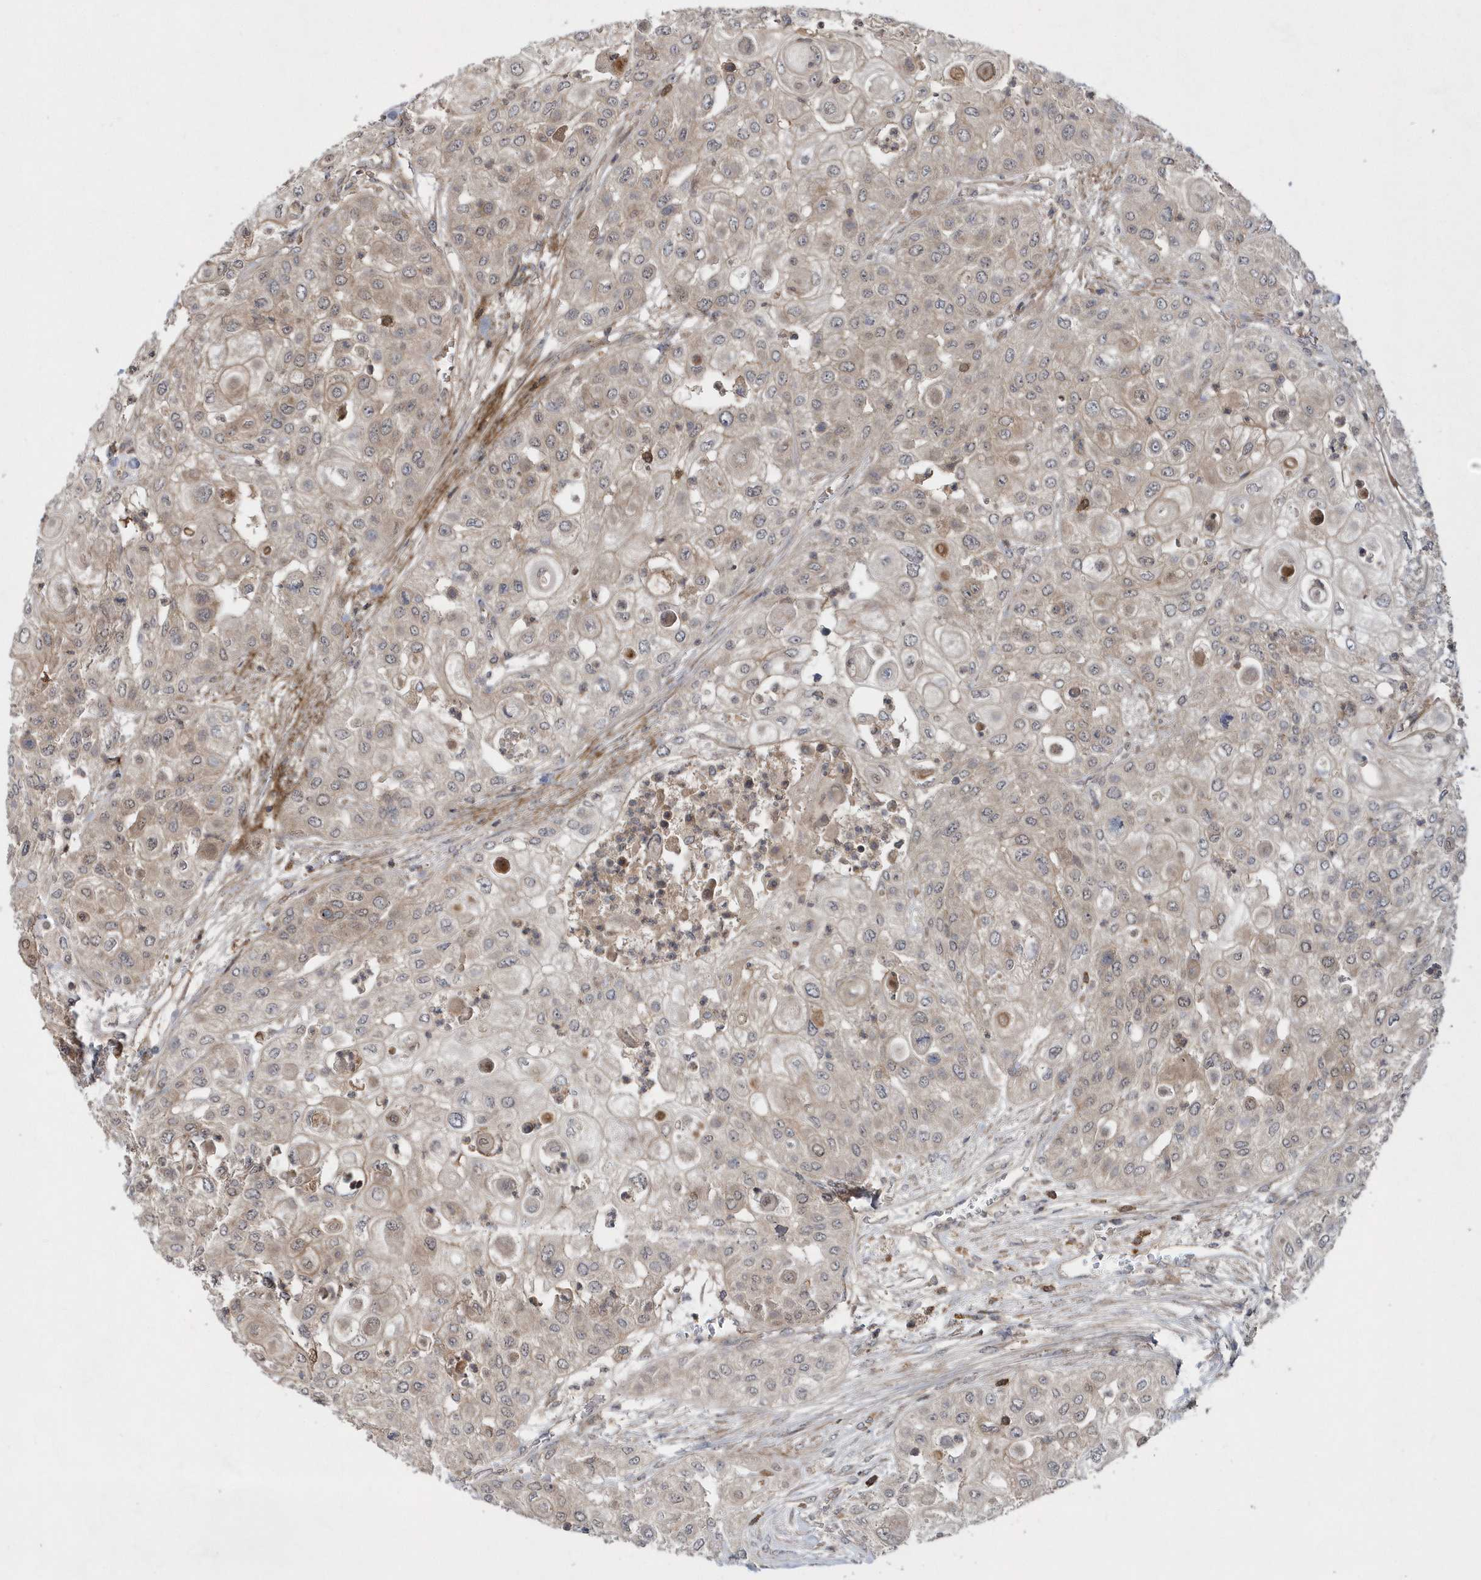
{"staining": {"intensity": "weak", "quantity": "<25%", "location": "cytoplasmic/membranous"}, "tissue": "urothelial cancer", "cell_type": "Tumor cells", "image_type": "cancer", "snomed": [{"axis": "morphology", "description": "Urothelial carcinoma, High grade"}, {"axis": "topography", "description": "Urinary bladder"}], "caption": "Immunohistochemistry micrograph of human urothelial carcinoma (high-grade) stained for a protein (brown), which demonstrates no expression in tumor cells.", "gene": "HMGCS1", "patient": {"sex": "female", "age": 79}}